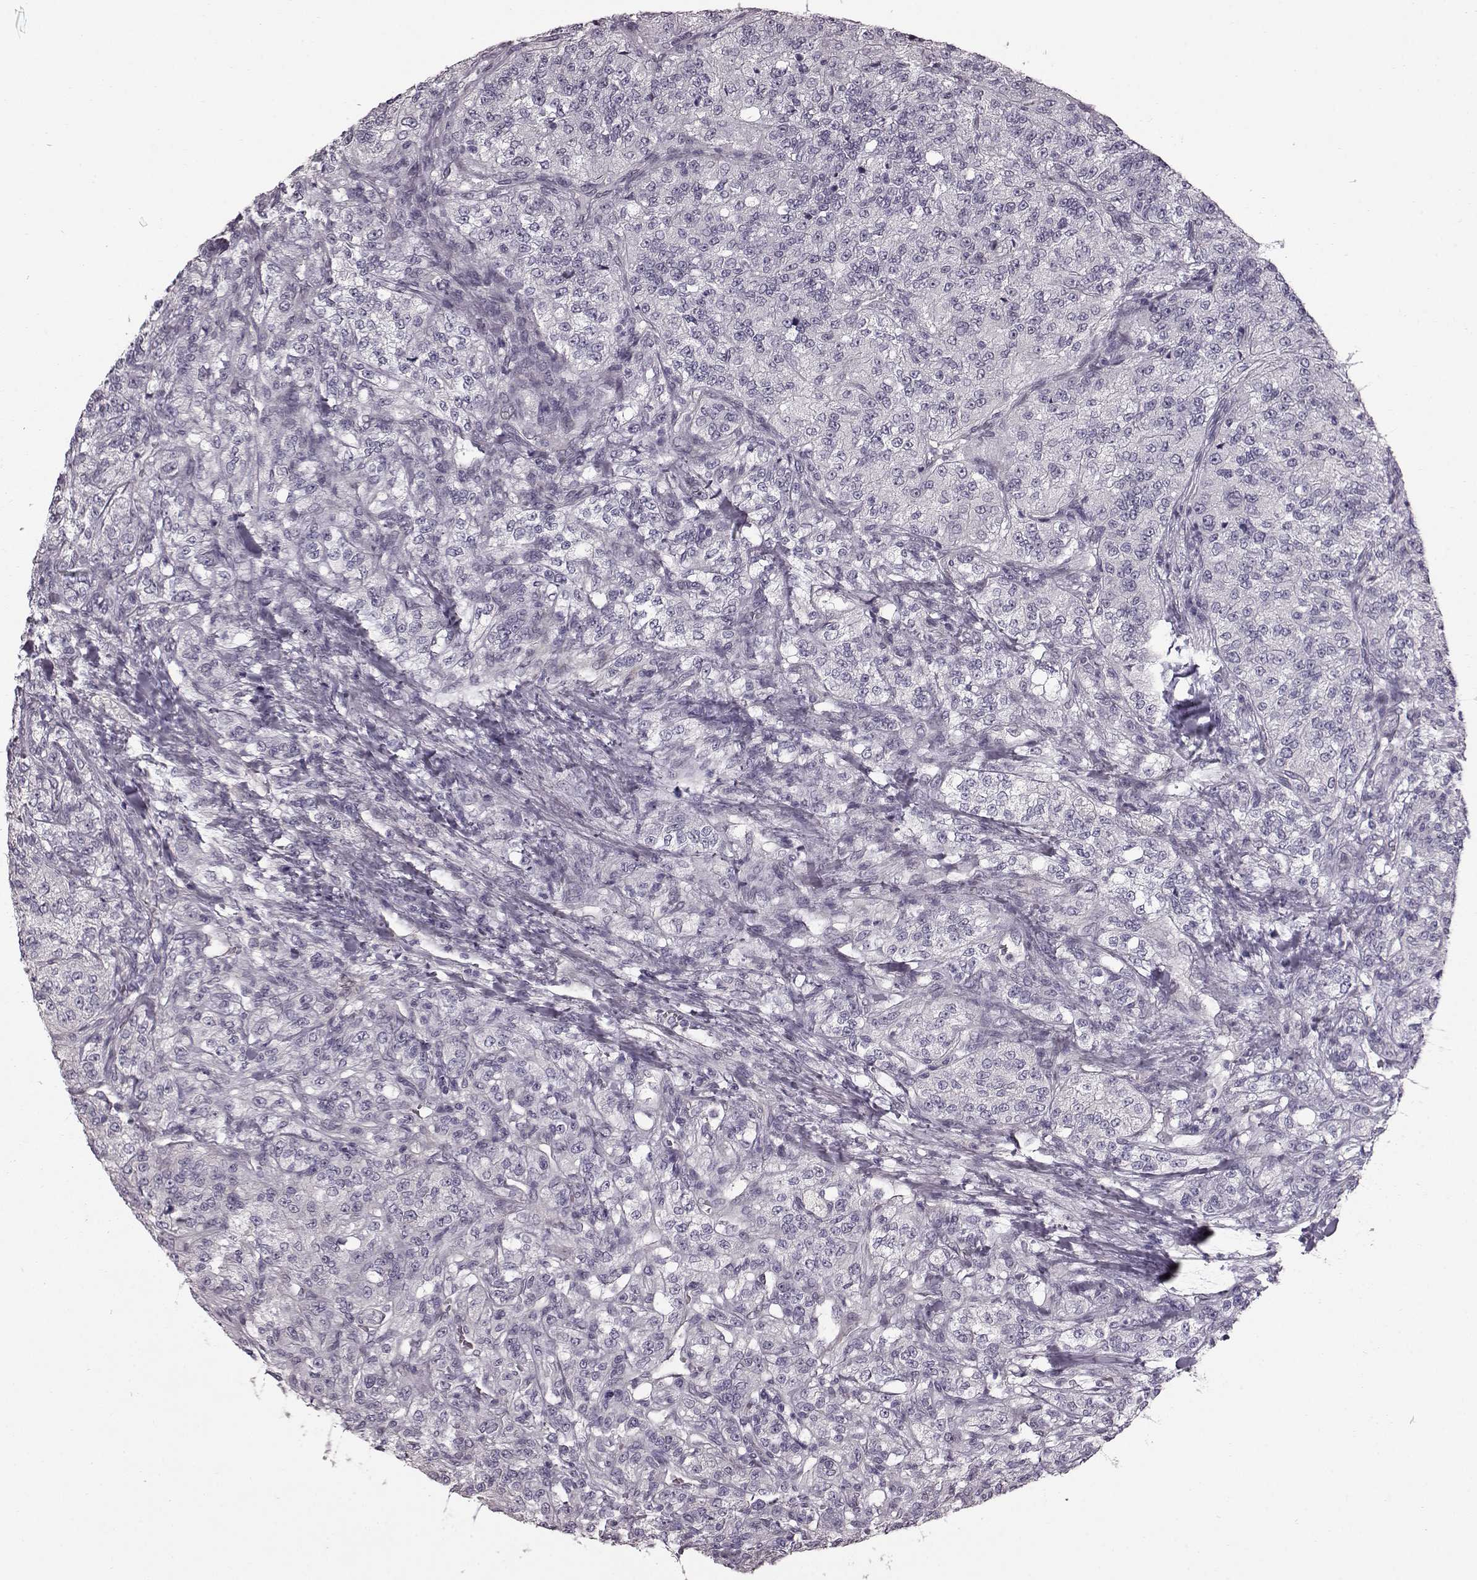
{"staining": {"intensity": "negative", "quantity": "none", "location": "none"}, "tissue": "renal cancer", "cell_type": "Tumor cells", "image_type": "cancer", "snomed": [{"axis": "morphology", "description": "Adenocarcinoma, NOS"}, {"axis": "topography", "description": "Kidney"}], "caption": "The image displays no significant staining in tumor cells of renal cancer (adenocarcinoma).", "gene": "TCHHL1", "patient": {"sex": "female", "age": 63}}